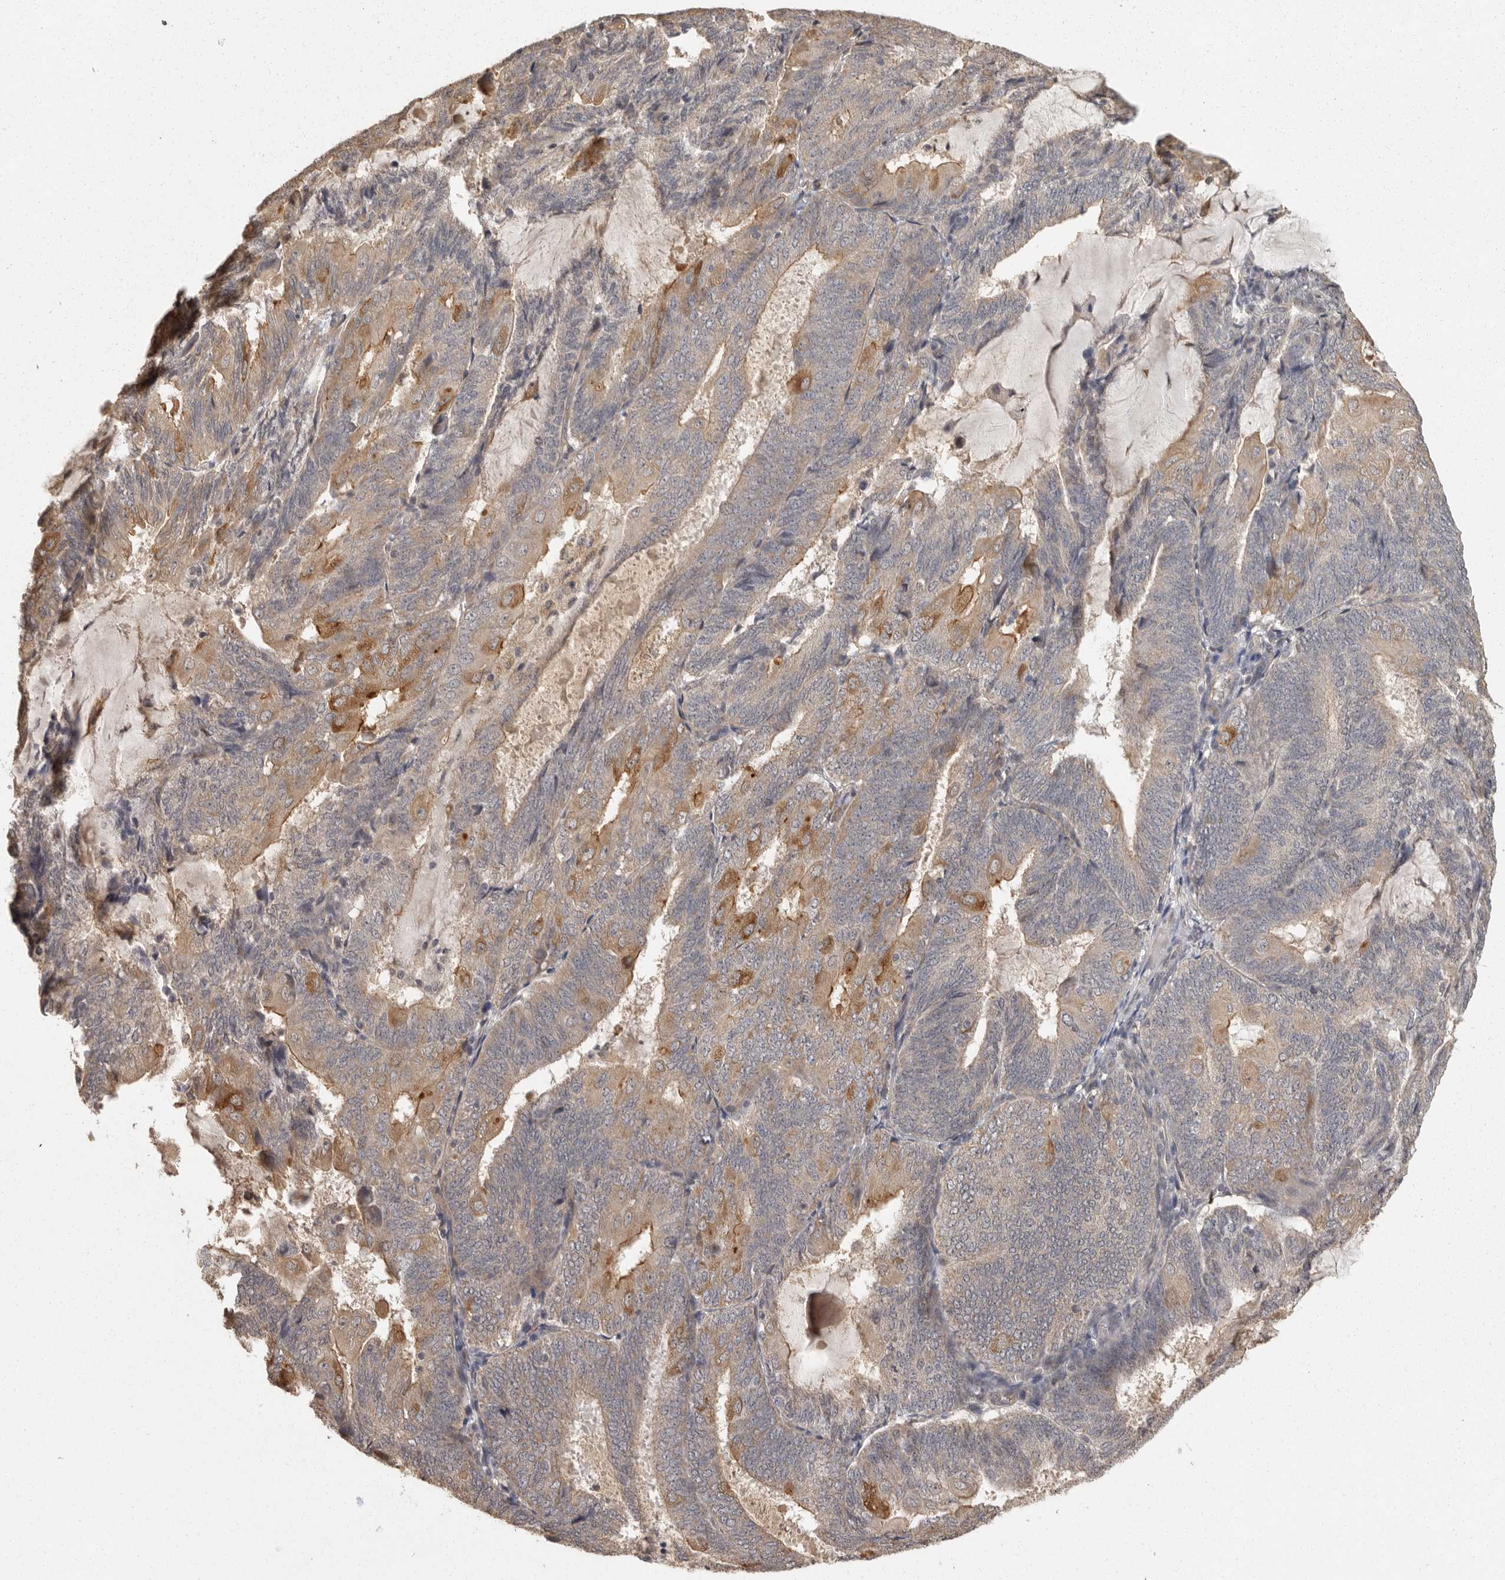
{"staining": {"intensity": "moderate", "quantity": "<25%", "location": "cytoplasmic/membranous"}, "tissue": "endometrial cancer", "cell_type": "Tumor cells", "image_type": "cancer", "snomed": [{"axis": "morphology", "description": "Adenocarcinoma, NOS"}, {"axis": "topography", "description": "Endometrium"}], "caption": "Endometrial adenocarcinoma tissue demonstrates moderate cytoplasmic/membranous staining in about <25% of tumor cells (DAB (3,3'-diaminobenzidine) IHC with brightfield microscopy, high magnification).", "gene": "BAIAP2", "patient": {"sex": "female", "age": 81}}